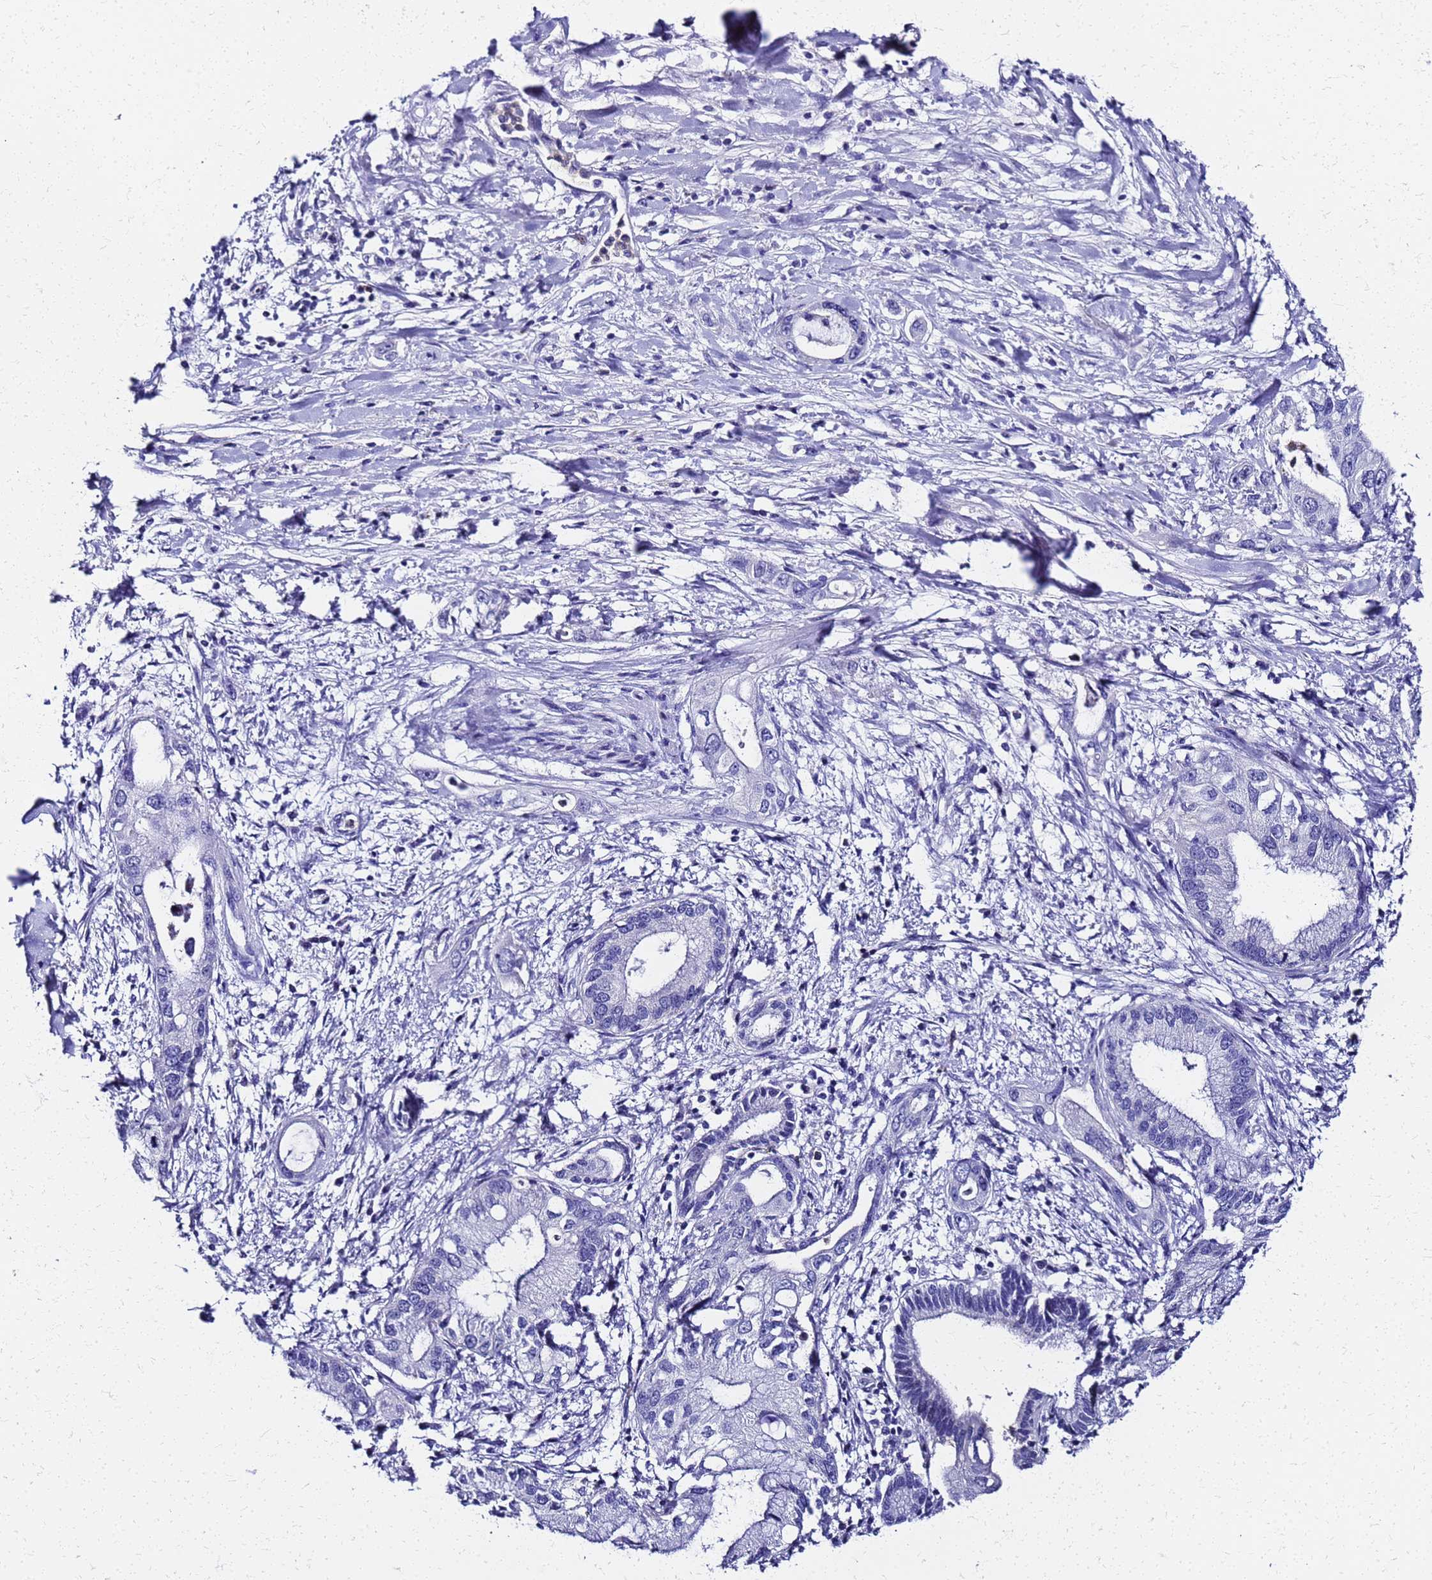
{"staining": {"intensity": "negative", "quantity": "none", "location": "none"}, "tissue": "pancreatic cancer", "cell_type": "Tumor cells", "image_type": "cancer", "snomed": [{"axis": "morphology", "description": "Inflammation, NOS"}, {"axis": "morphology", "description": "Adenocarcinoma, NOS"}, {"axis": "topography", "description": "Pancreas"}], "caption": "DAB (3,3'-diaminobenzidine) immunohistochemical staining of human pancreatic cancer (adenocarcinoma) displays no significant expression in tumor cells. (DAB IHC with hematoxylin counter stain).", "gene": "SMIM21", "patient": {"sex": "female", "age": 56}}